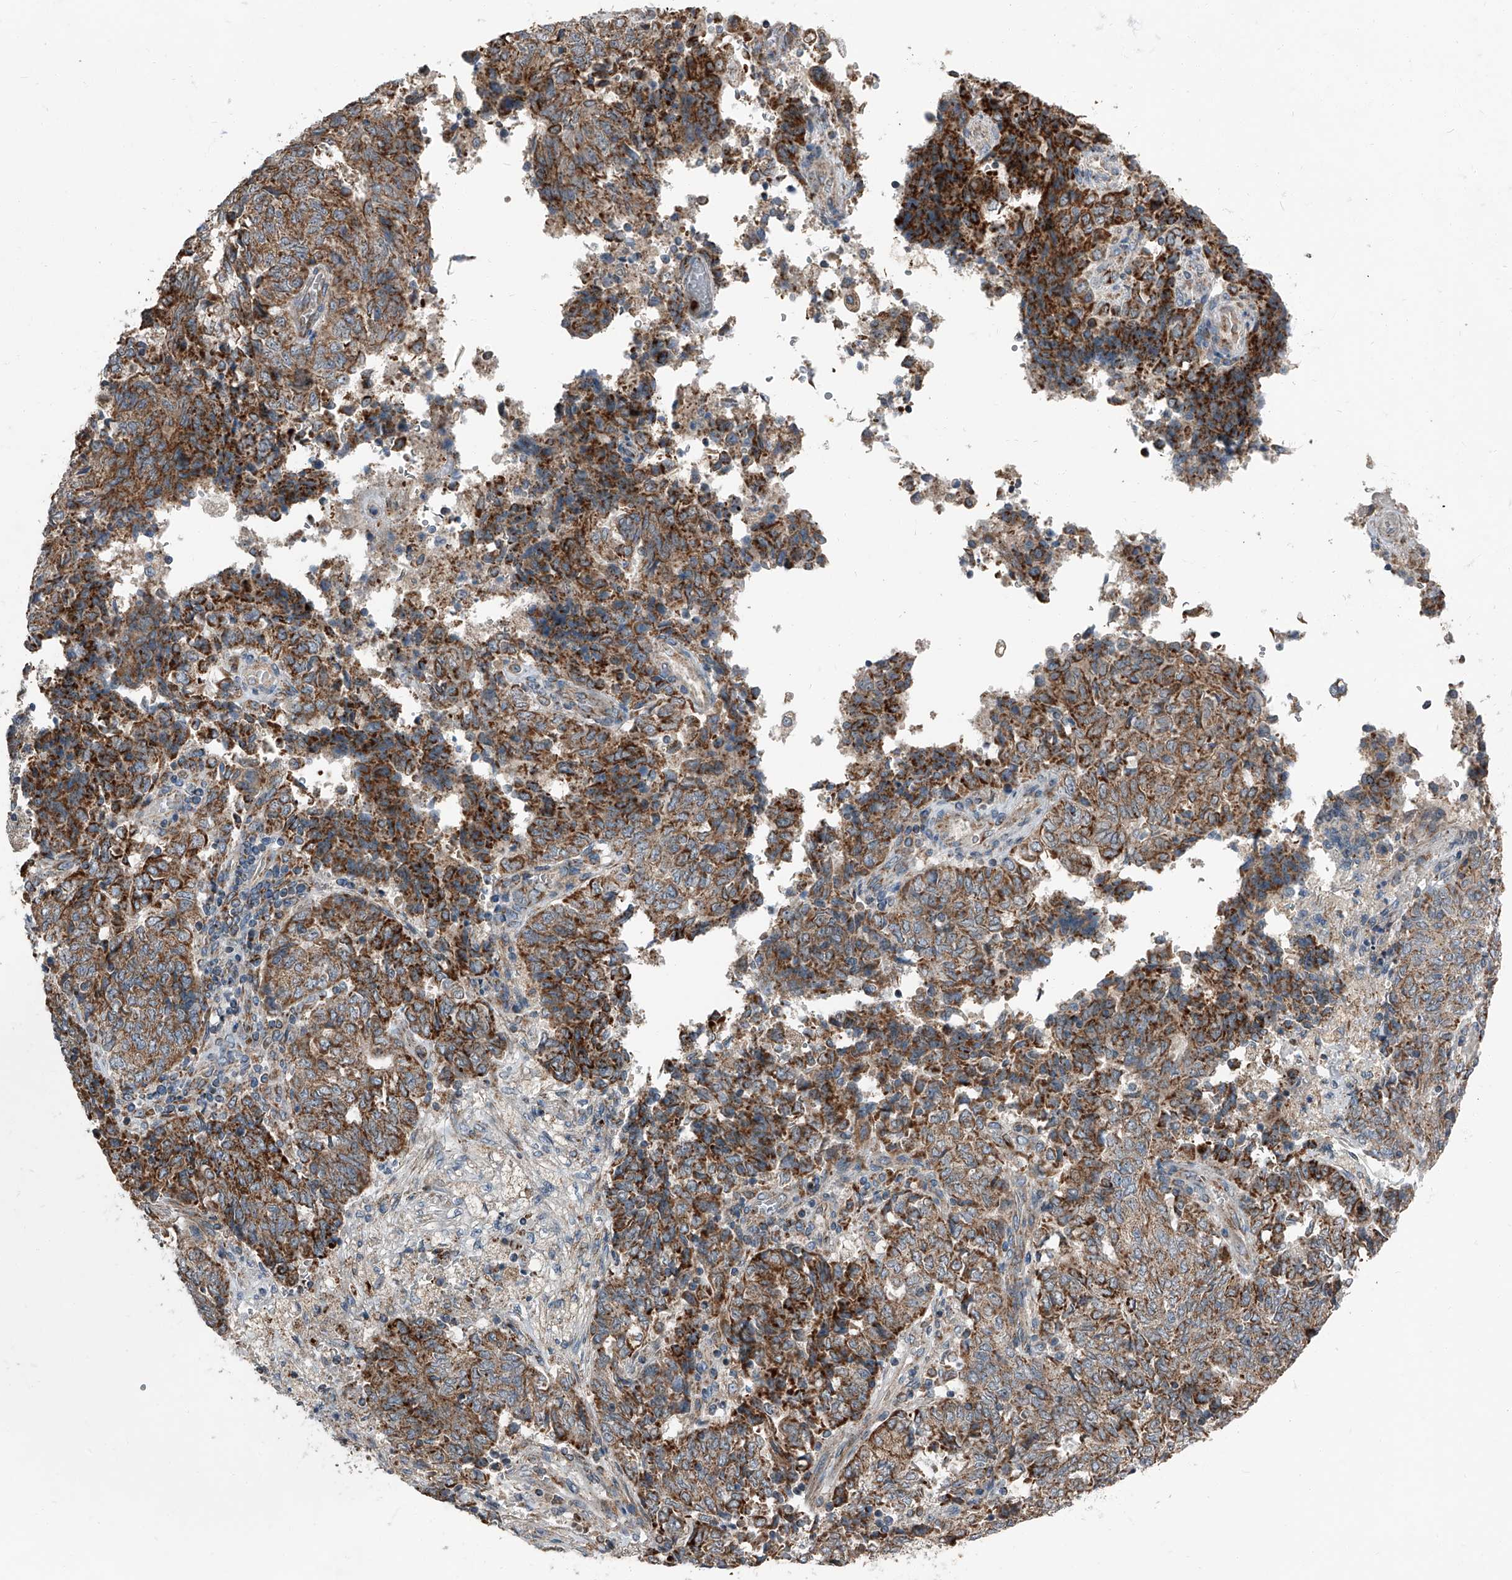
{"staining": {"intensity": "strong", "quantity": ">75%", "location": "cytoplasmic/membranous"}, "tissue": "endometrial cancer", "cell_type": "Tumor cells", "image_type": "cancer", "snomed": [{"axis": "morphology", "description": "Adenocarcinoma, NOS"}, {"axis": "topography", "description": "Endometrium"}], "caption": "Immunohistochemical staining of endometrial cancer (adenocarcinoma) demonstrates high levels of strong cytoplasmic/membranous protein positivity in approximately >75% of tumor cells.", "gene": "CHRNA7", "patient": {"sex": "female", "age": 80}}